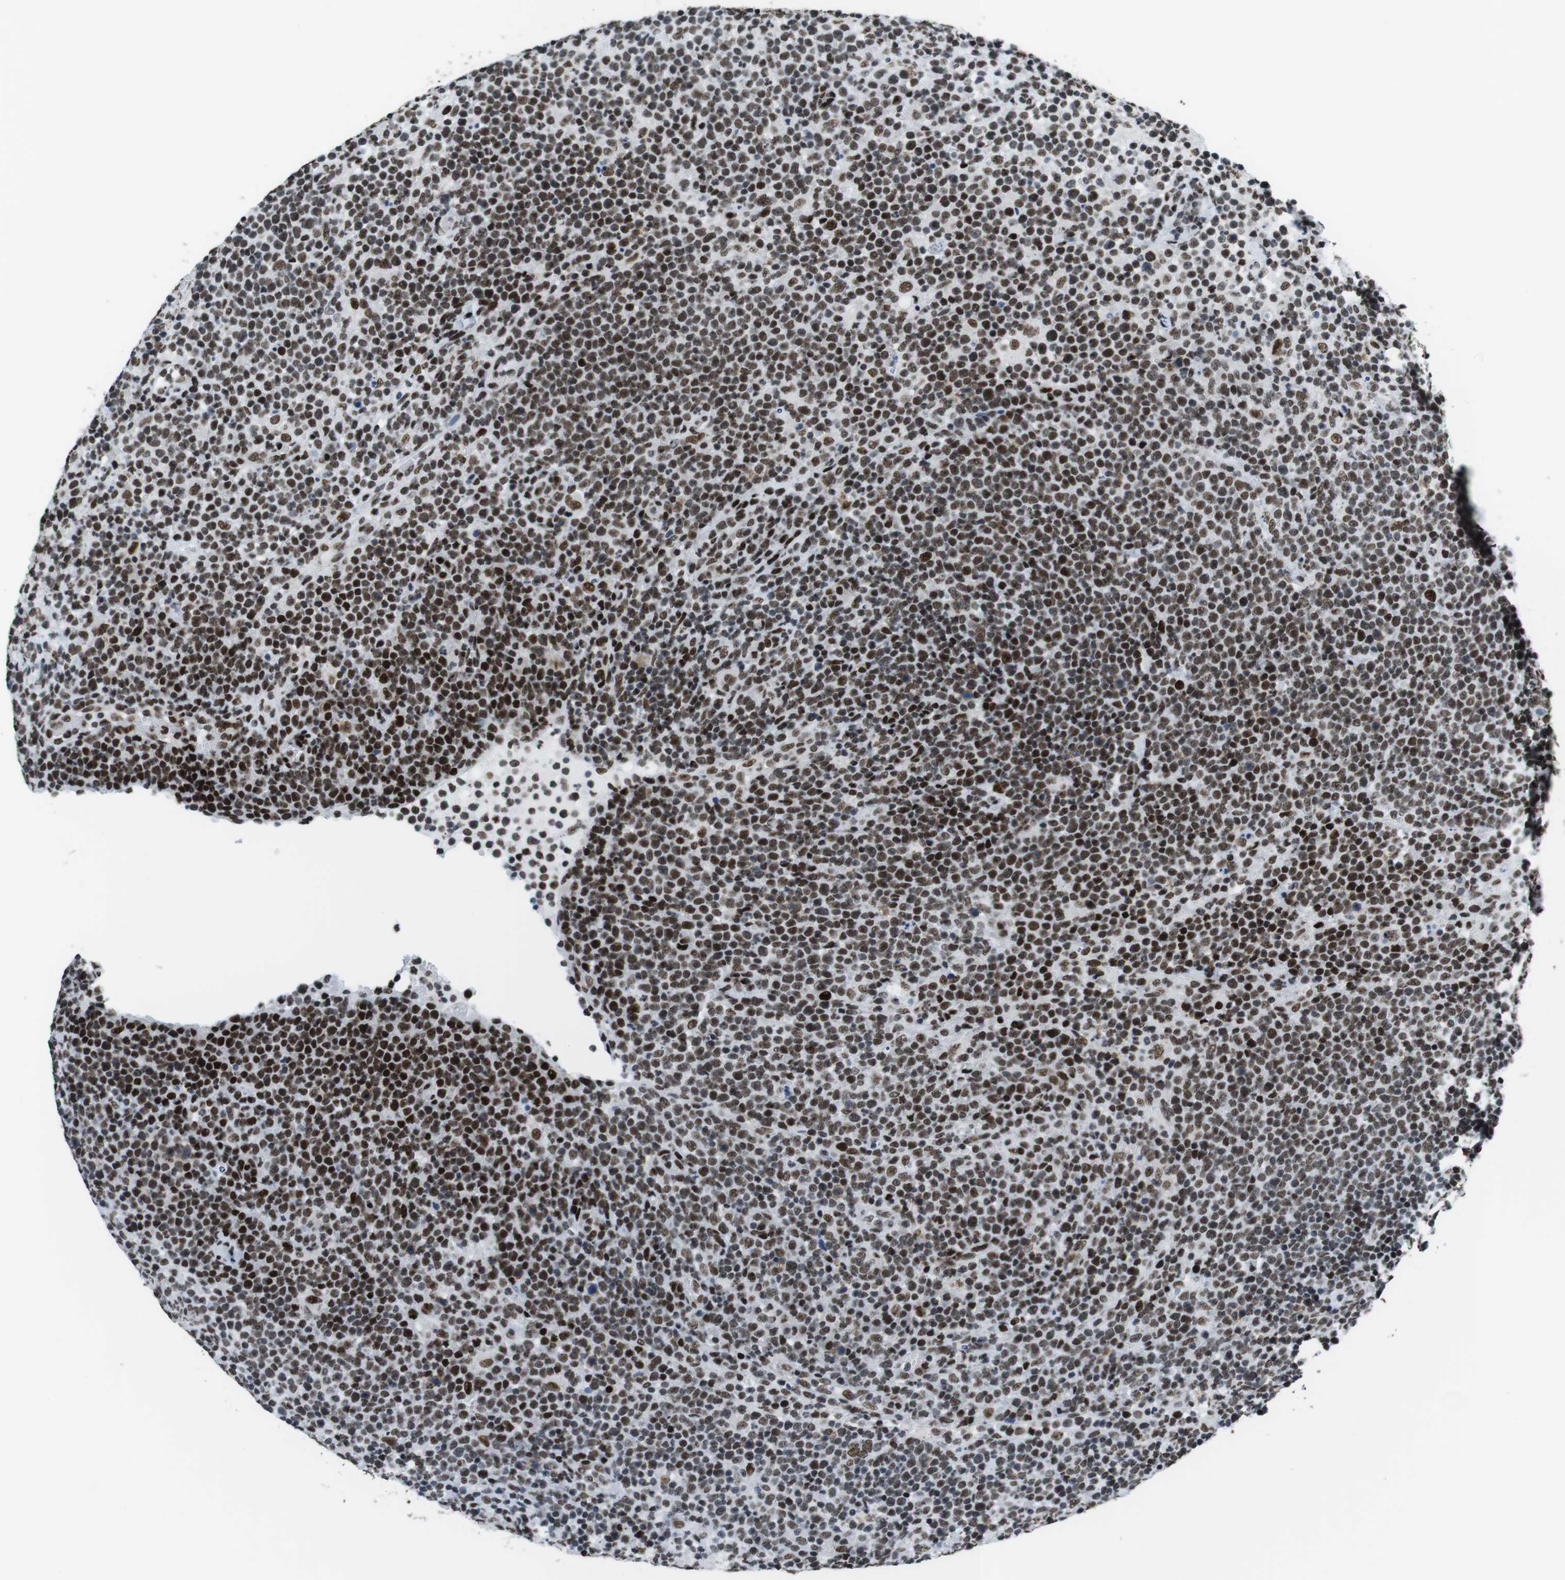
{"staining": {"intensity": "strong", "quantity": ">75%", "location": "nuclear"}, "tissue": "lymphoma", "cell_type": "Tumor cells", "image_type": "cancer", "snomed": [{"axis": "morphology", "description": "Malignant lymphoma, non-Hodgkin's type, High grade"}, {"axis": "topography", "description": "Lymph node"}], "caption": "Brown immunohistochemical staining in human lymphoma demonstrates strong nuclear staining in about >75% of tumor cells.", "gene": "CITED2", "patient": {"sex": "male", "age": 61}}